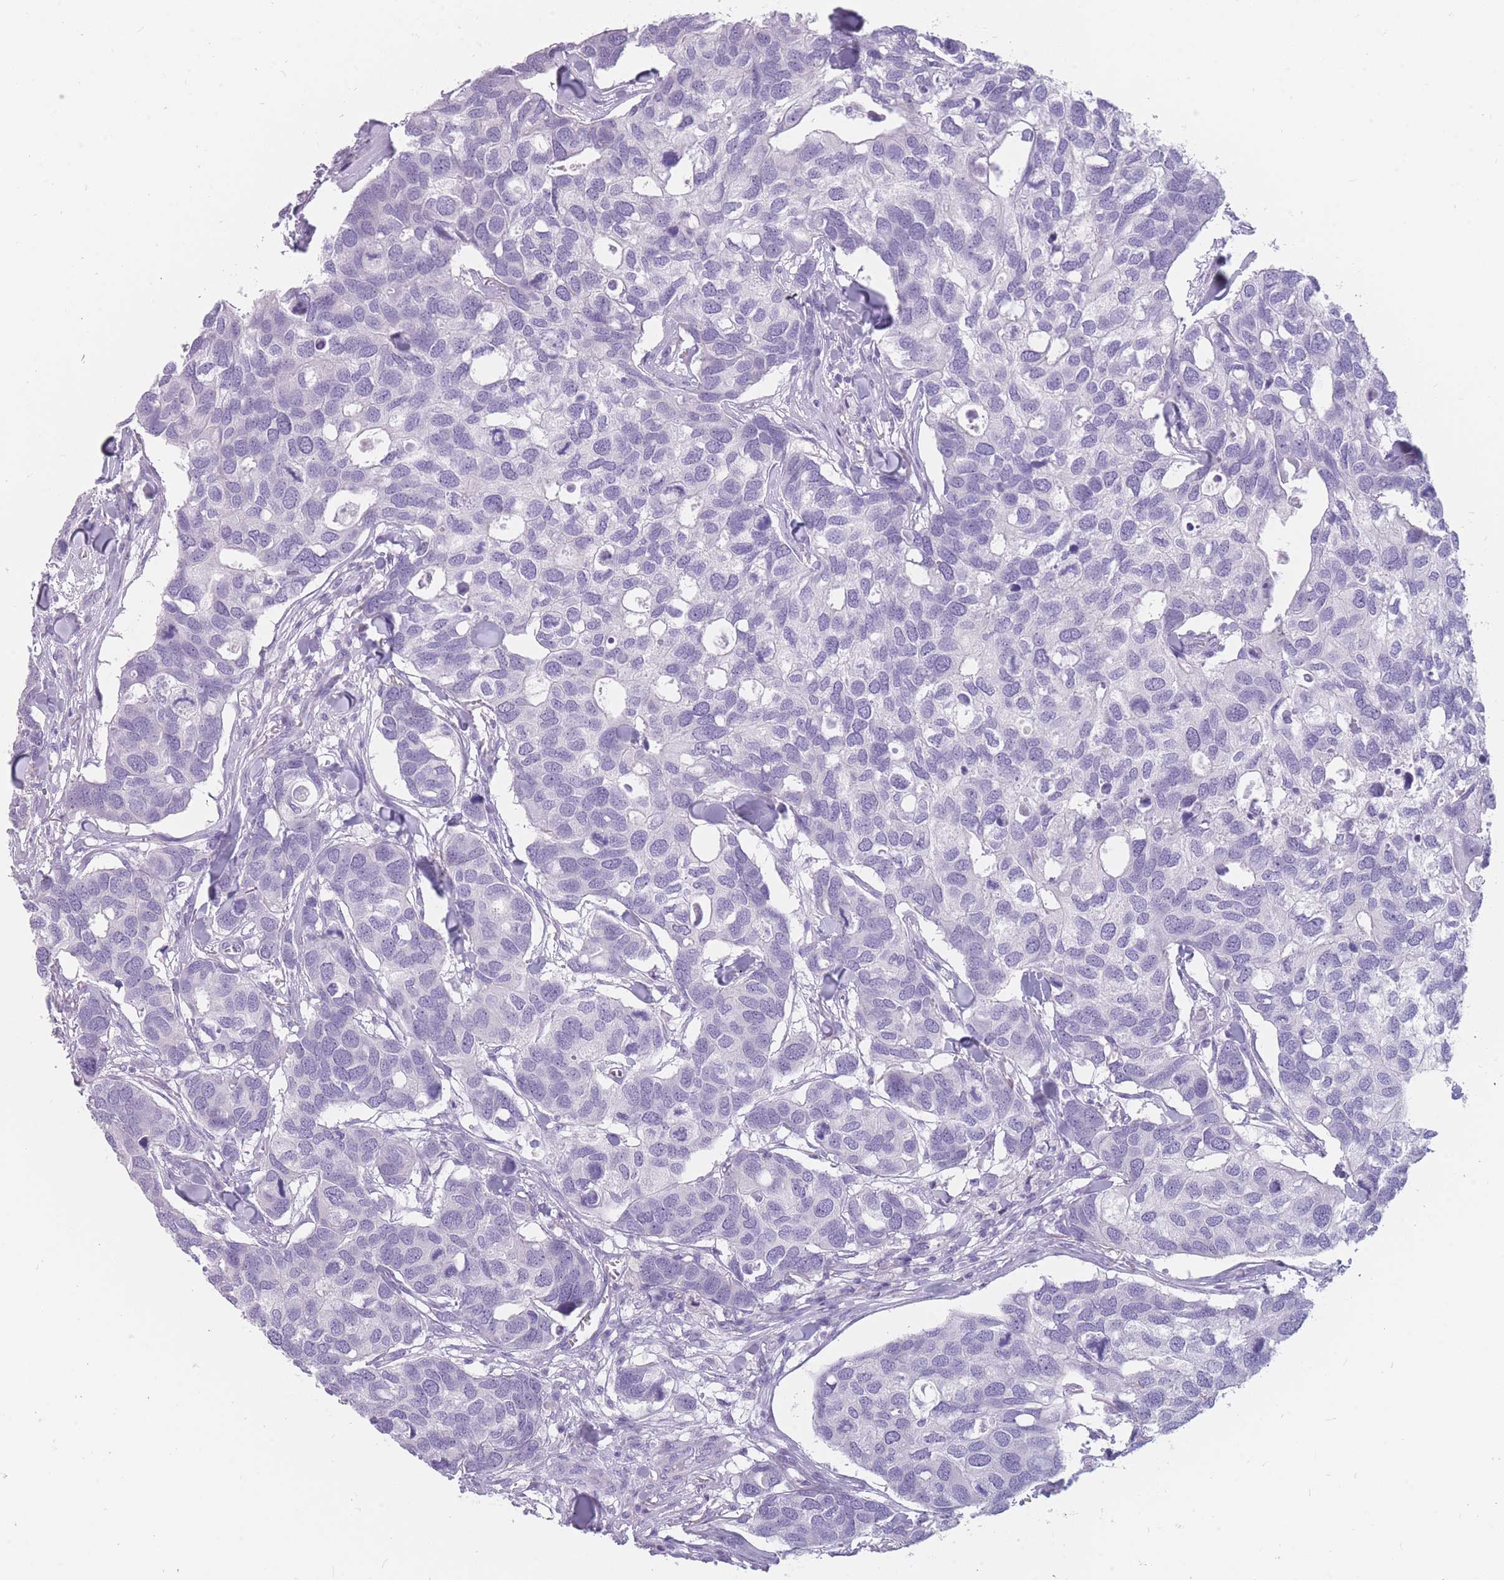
{"staining": {"intensity": "negative", "quantity": "none", "location": "none"}, "tissue": "breast cancer", "cell_type": "Tumor cells", "image_type": "cancer", "snomed": [{"axis": "morphology", "description": "Duct carcinoma"}, {"axis": "topography", "description": "Breast"}], "caption": "Infiltrating ductal carcinoma (breast) was stained to show a protein in brown. There is no significant expression in tumor cells. (IHC, brightfield microscopy, high magnification).", "gene": "CCNO", "patient": {"sex": "female", "age": 83}}